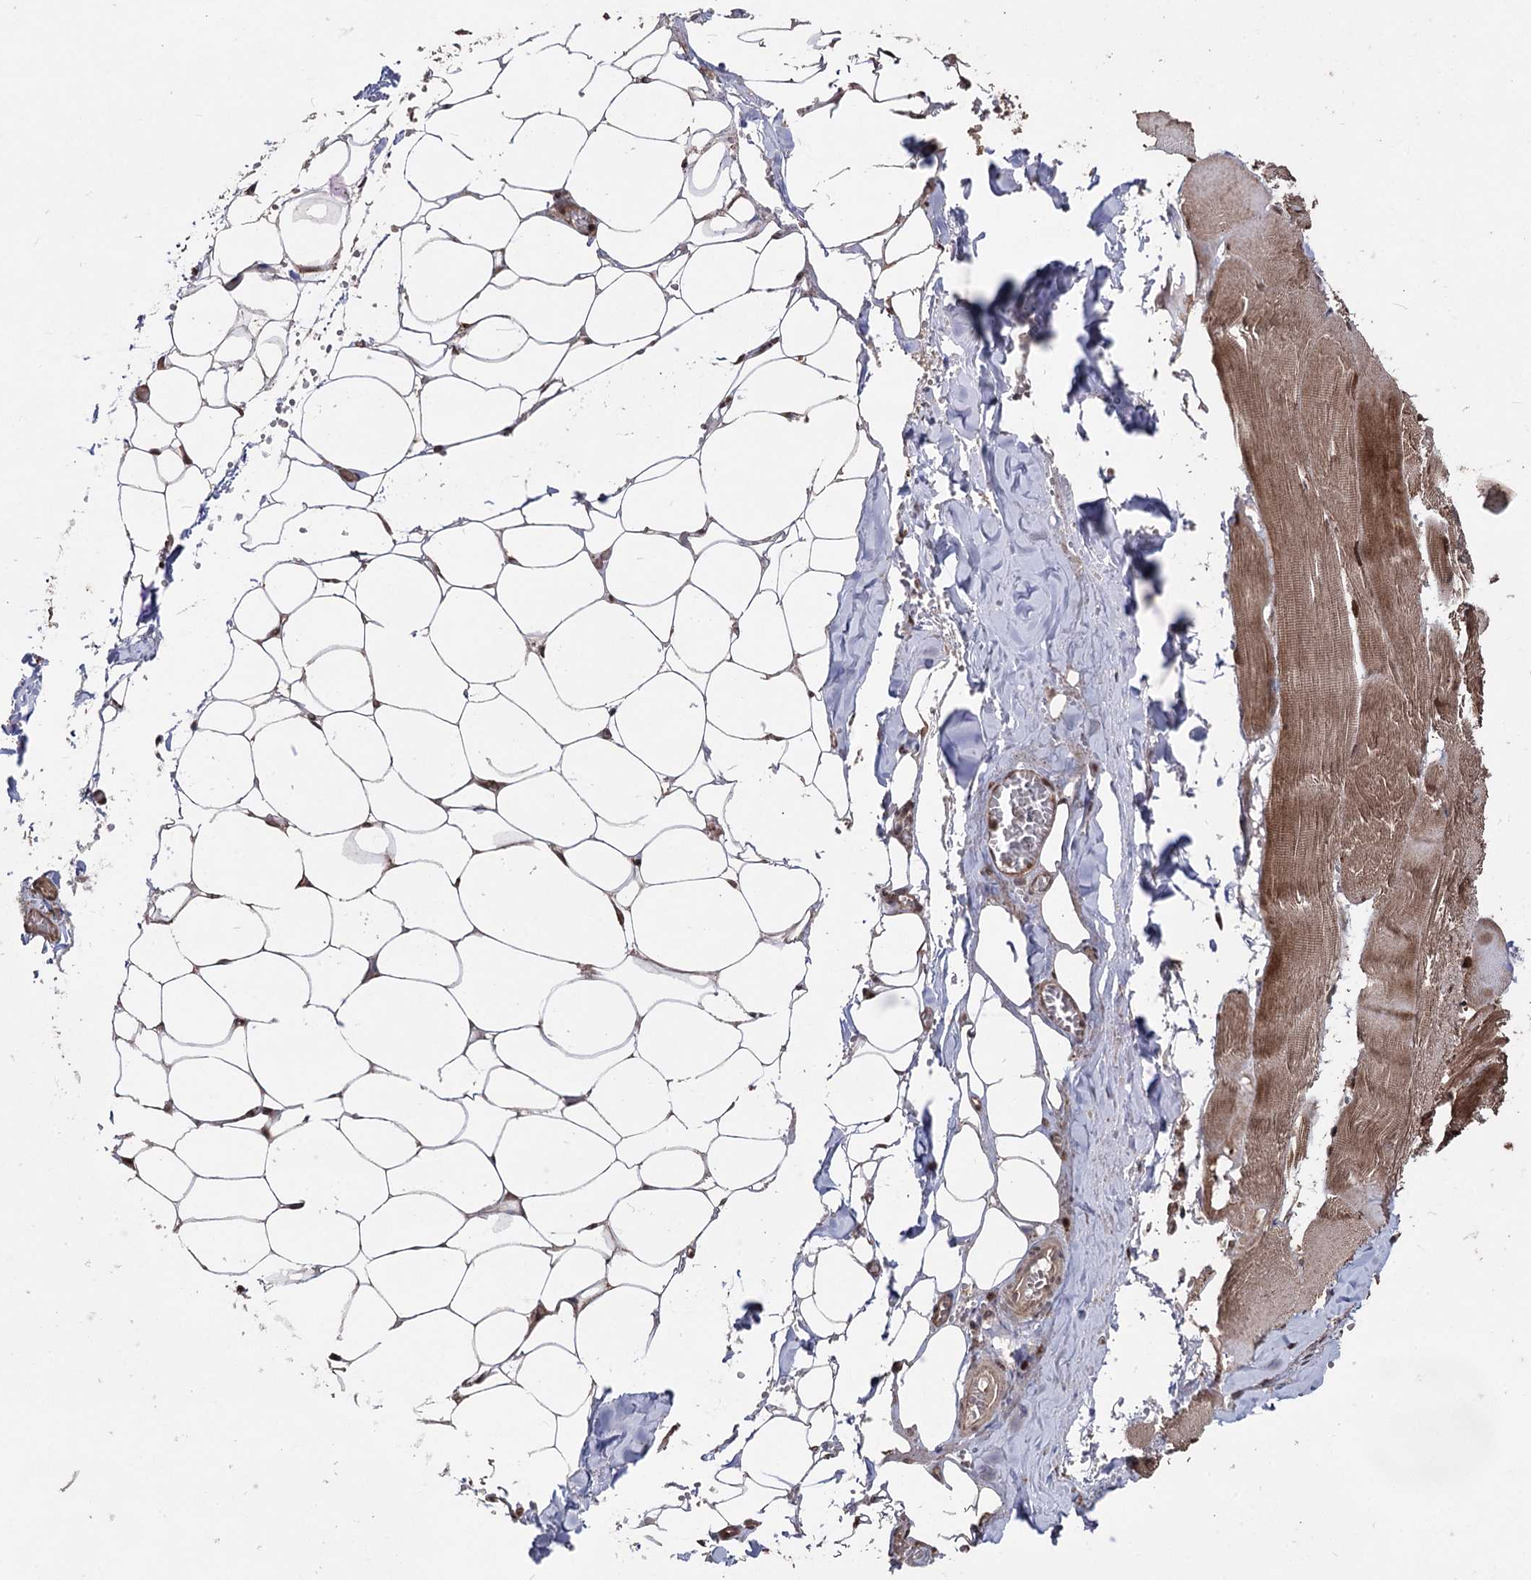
{"staining": {"intensity": "strong", "quantity": ">75%", "location": "cytoplasmic/membranous"}, "tissue": "adipose tissue", "cell_type": "Adipocytes", "image_type": "normal", "snomed": [{"axis": "morphology", "description": "Normal tissue, NOS"}, {"axis": "topography", "description": "Skeletal muscle"}, {"axis": "topography", "description": "Peripheral nerve tissue"}], "caption": "Immunohistochemistry (IHC) staining of benign adipose tissue, which exhibits high levels of strong cytoplasmic/membranous staining in approximately >75% of adipocytes indicating strong cytoplasmic/membranous protein staining. The staining was performed using DAB (3,3'-diaminobenzidine) (brown) for protein detection and nuclei were counterstained in hematoxylin (blue).", "gene": "CPNE8", "patient": {"sex": "female", "age": 55}}